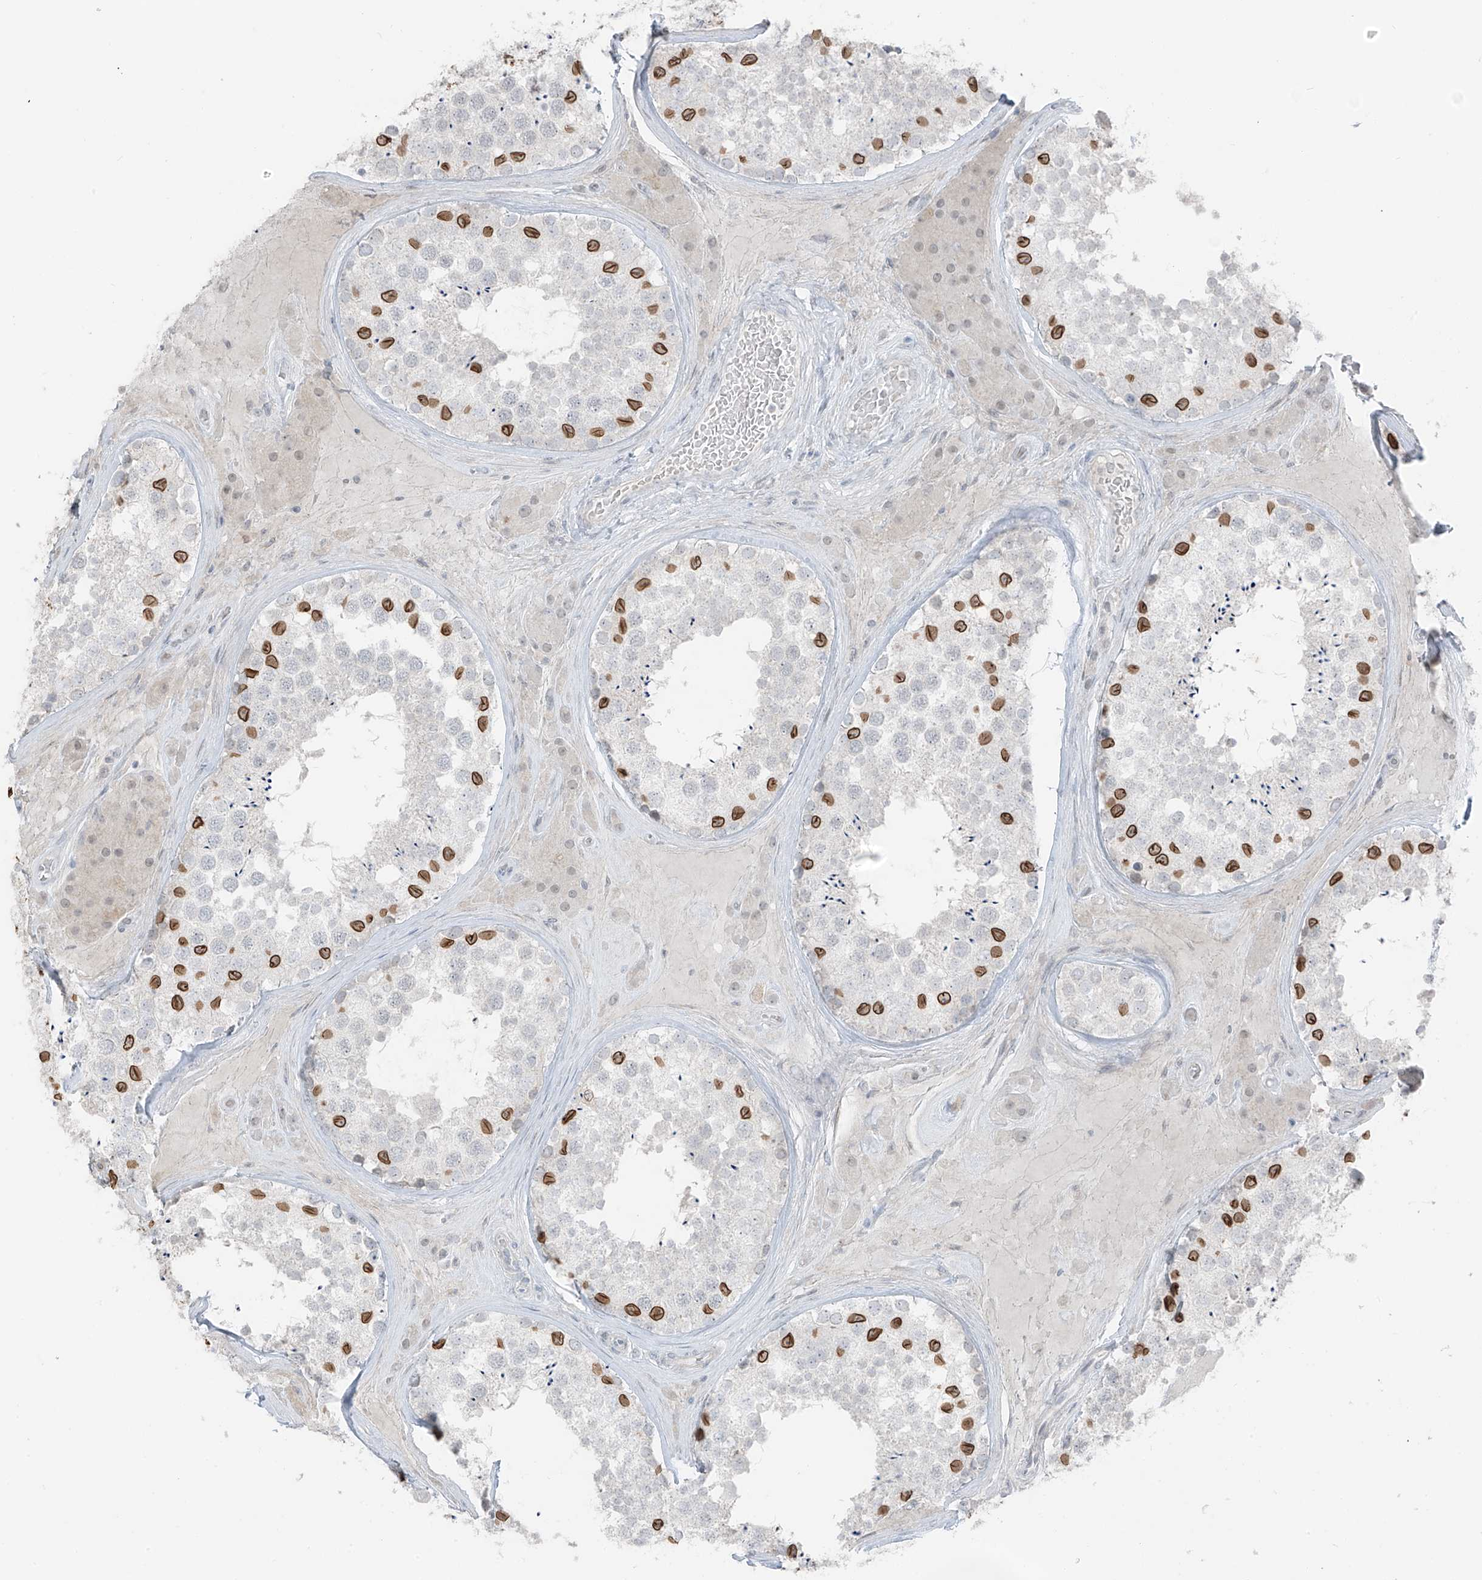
{"staining": {"intensity": "strong", "quantity": "25%-75%", "location": "nuclear"}, "tissue": "testis", "cell_type": "Cells in seminiferous ducts", "image_type": "normal", "snomed": [{"axis": "morphology", "description": "Normal tissue, NOS"}, {"axis": "topography", "description": "Testis"}], "caption": "A micrograph of testis stained for a protein shows strong nuclear brown staining in cells in seminiferous ducts. Immunohistochemistry stains the protein of interest in brown and the nuclei are stained blue.", "gene": "PRDM6", "patient": {"sex": "male", "age": 46}}